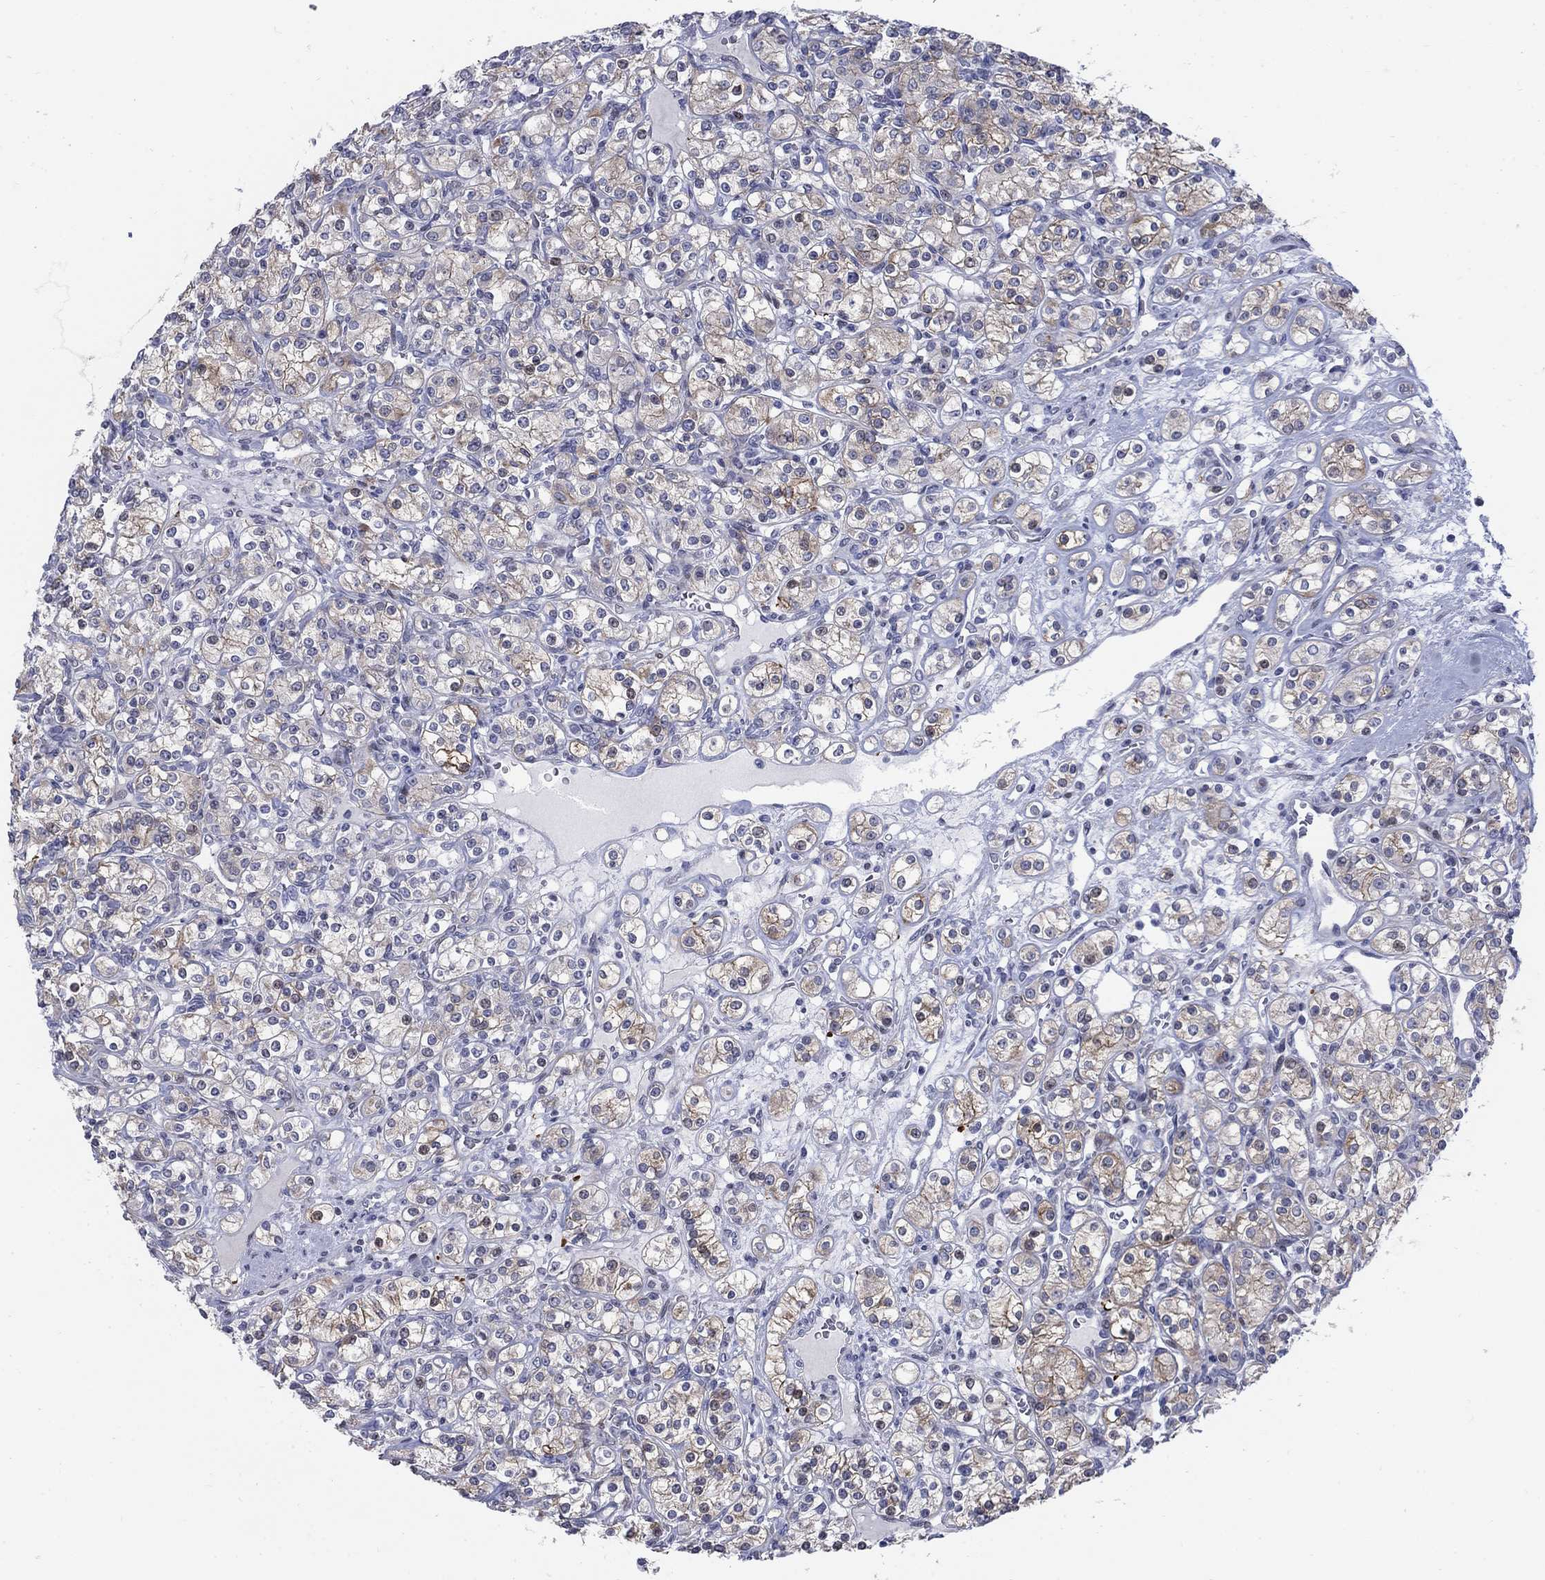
{"staining": {"intensity": "moderate", "quantity": "25%-75%", "location": "cytoplasmic/membranous"}, "tissue": "renal cancer", "cell_type": "Tumor cells", "image_type": "cancer", "snomed": [{"axis": "morphology", "description": "Adenocarcinoma, NOS"}, {"axis": "topography", "description": "Kidney"}], "caption": "Immunohistochemical staining of human adenocarcinoma (renal) demonstrates medium levels of moderate cytoplasmic/membranous protein expression in about 25%-75% of tumor cells.", "gene": "MYO3A", "patient": {"sex": "male", "age": 77}}